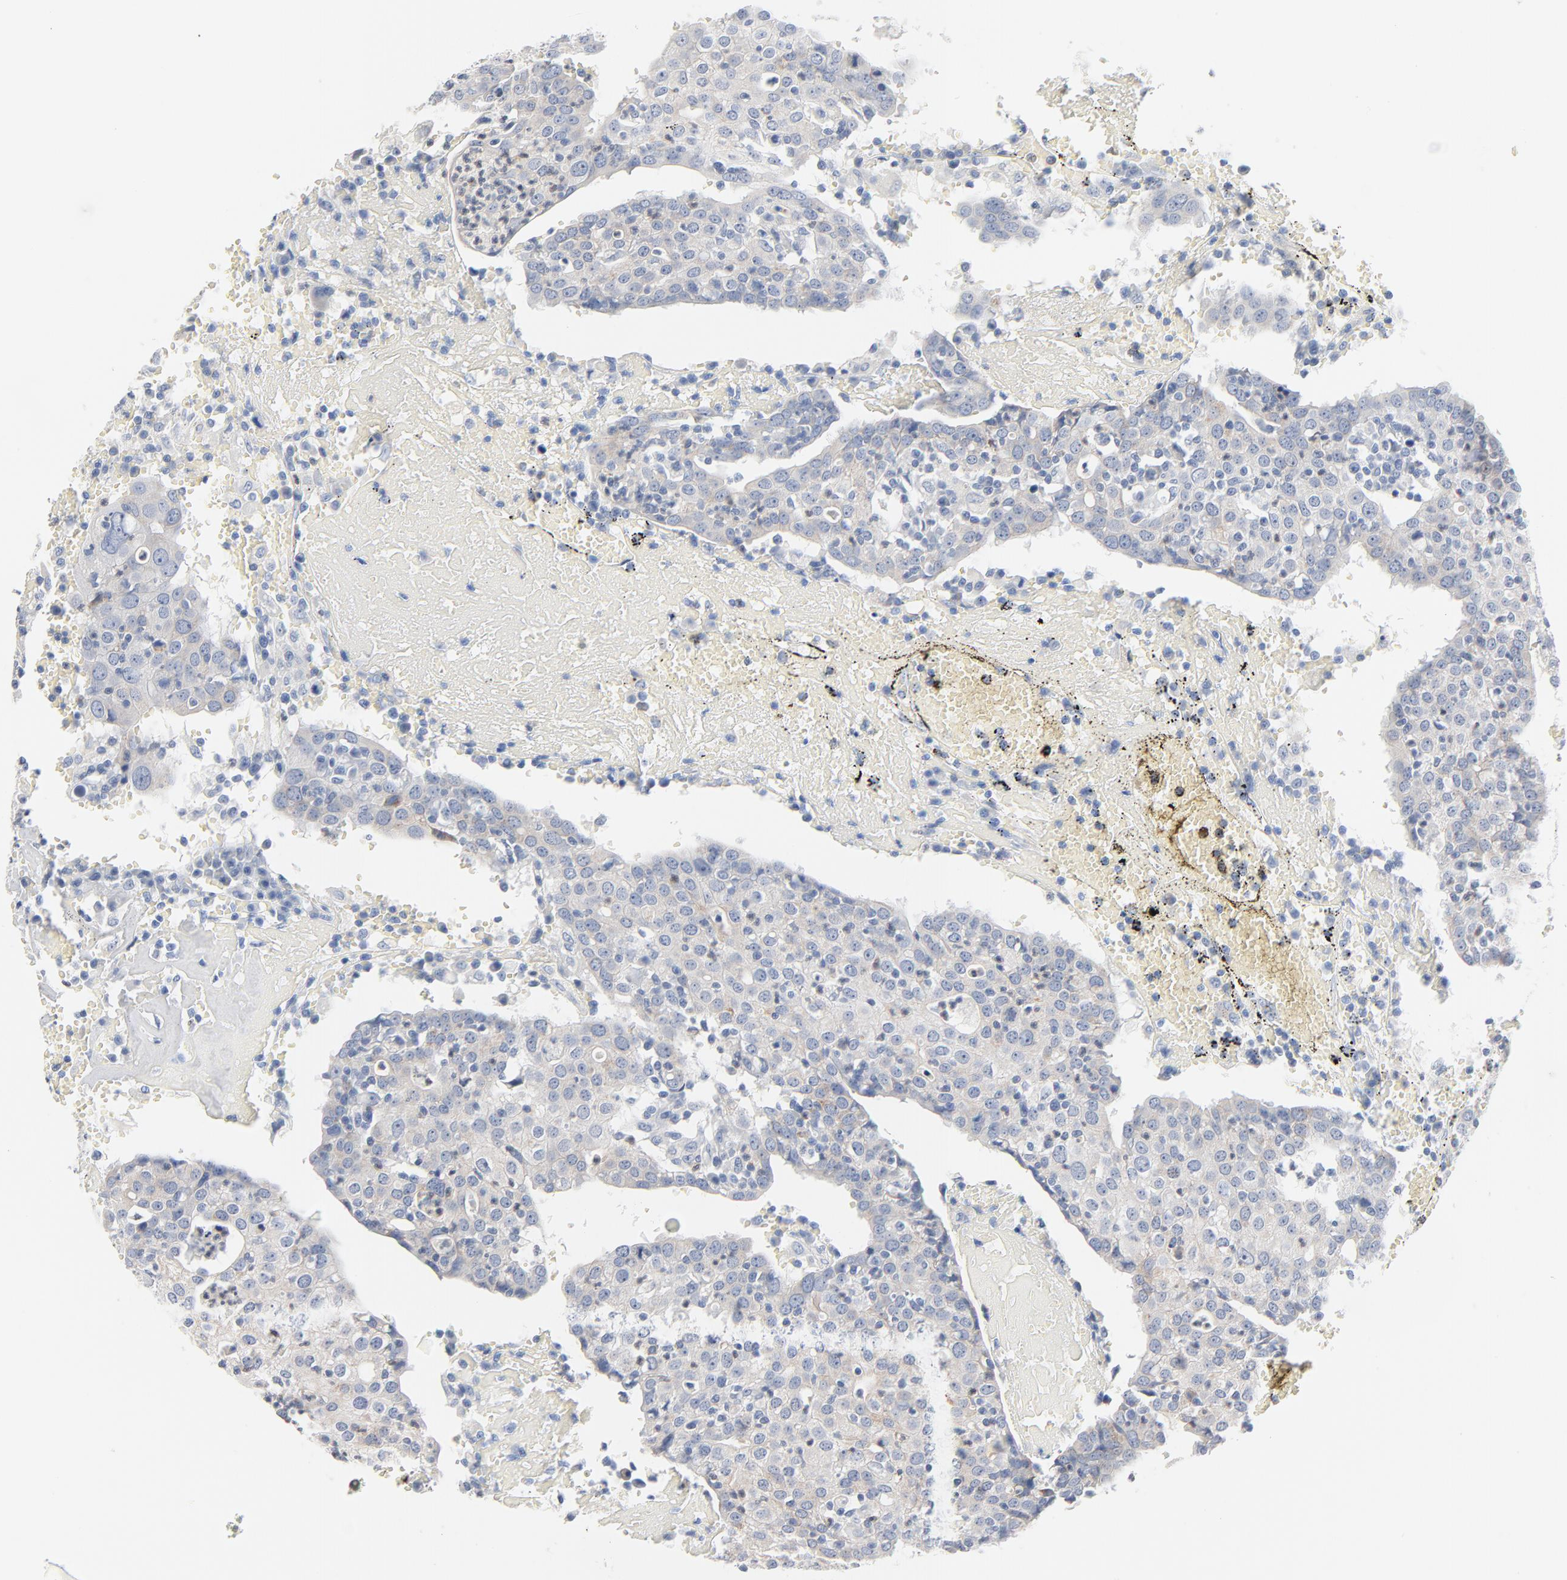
{"staining": {"intensity": "negative", "quantity": "none", "location": "none"}, "tissue": "head and neck cancer", "cell_type": "Tumor cells", "image_type": "cancer", "snomed": [{"axis": "morphology", "description": "Adenocarcinoma, NOS"}, {"axis": "topography", "description": "Salivary gland"}, {"axis": "topography", "description": "Head-Neck"}], "caption": "Immunohistochemistry of human head and neck adenocarcinoma exhibits no positivity in tumor cells.", "gene": "IFT43", "patient": {"sex": "female", "age": 65}}